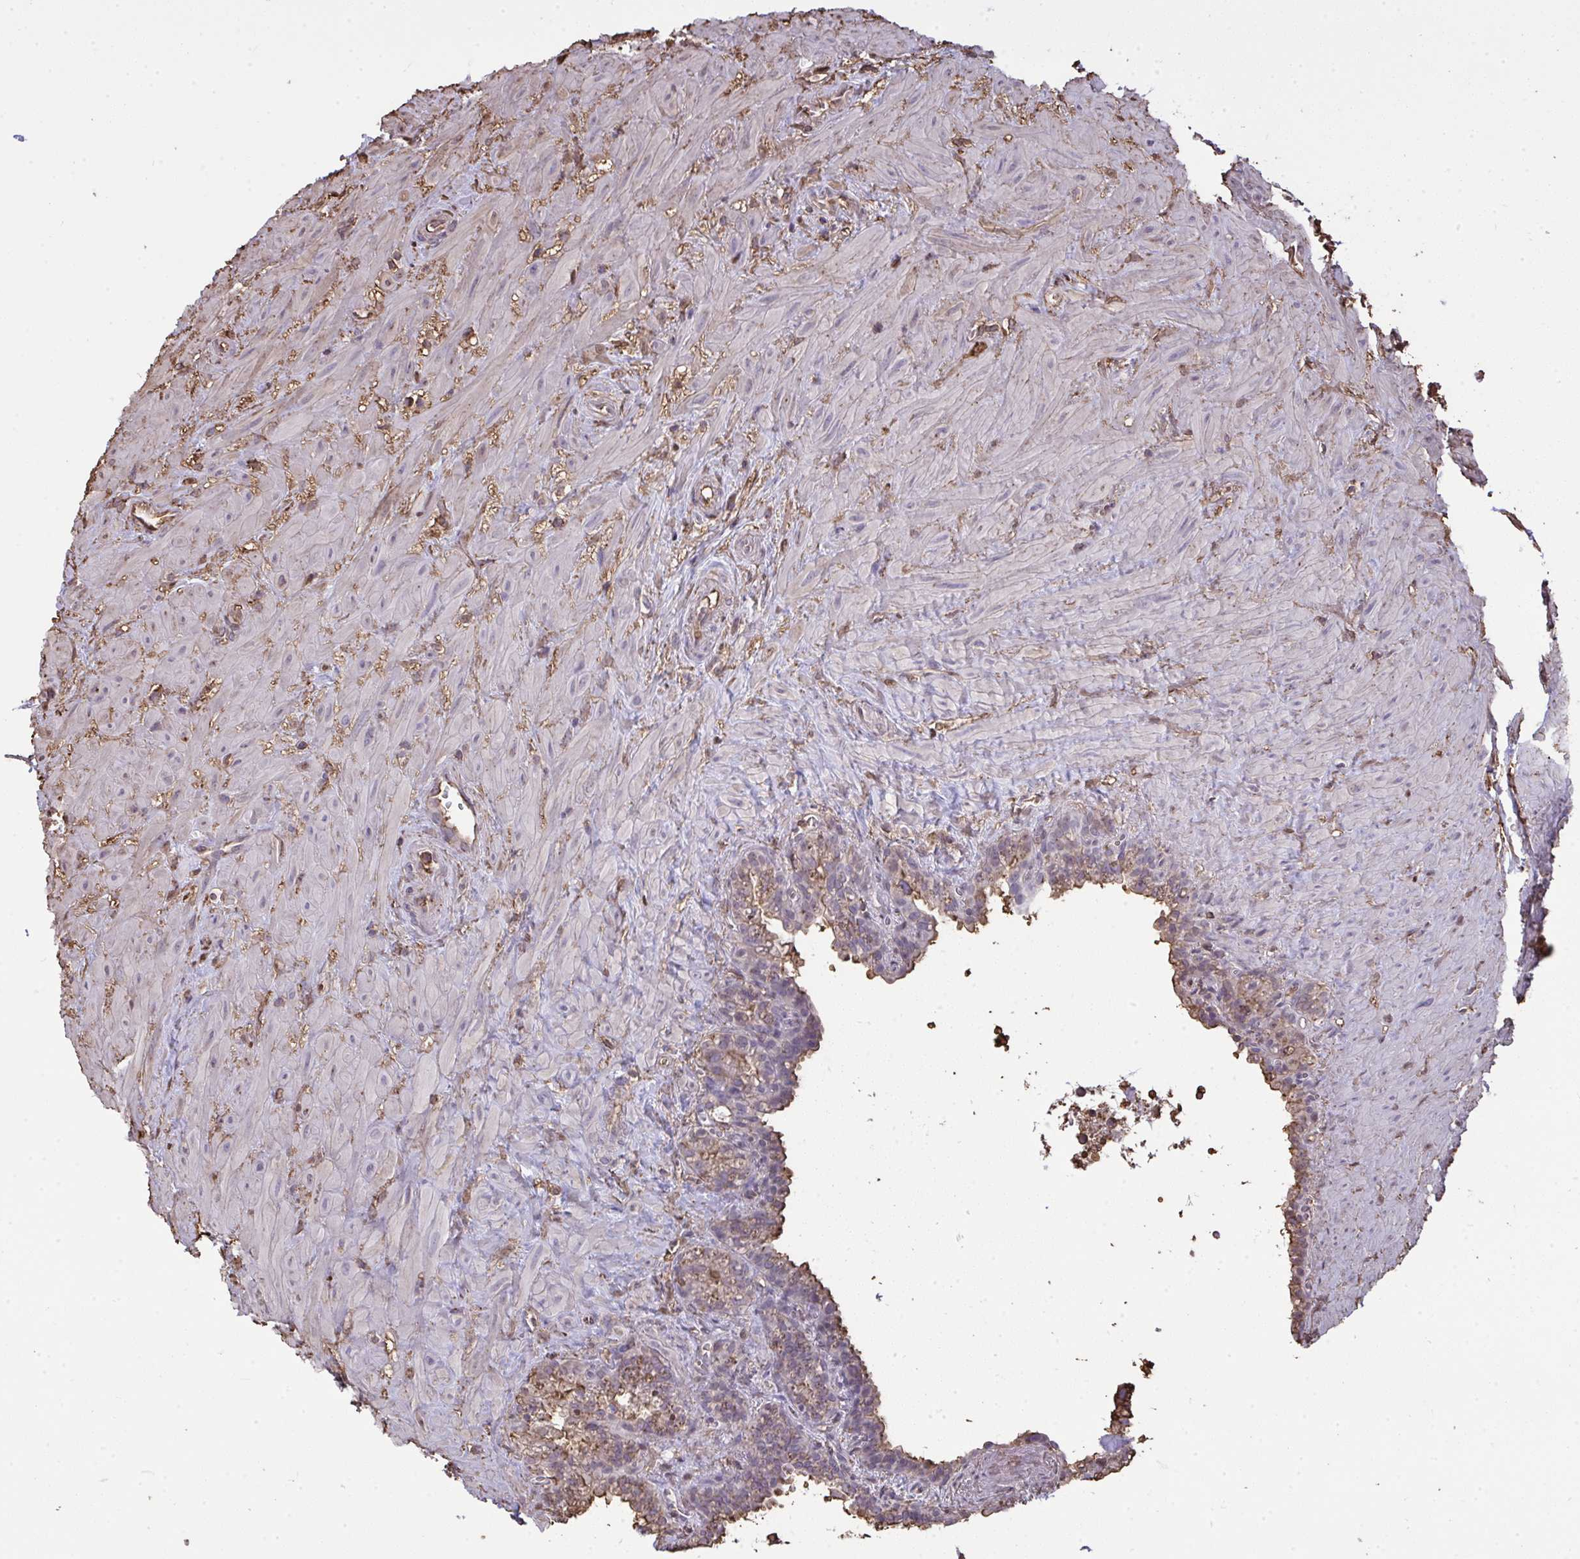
{"staining": {"intensity": "weak", "quantity": "25%-75%", "location": "cytoplasmic/membranous"}, "tissue": "seminal vesicle", "cell_type": "Glandular cells", "image_type": "normal", "snomed": [{"axis": "morphology", "description": "Normal tissue, NOS"}, {"axis": "topography", "description": "Seminal veicle"}], "caption": "DAB (3,3'-diaminobenzidine) immunohistochemical staining of unremarkable seminal vesicle exhibits weak cytoplasmic/membranous protein positivity in approximately 25%-75% of glandular cells.", "gene": "ANXA5", "patient": {"sex": "male", "age": 76}}